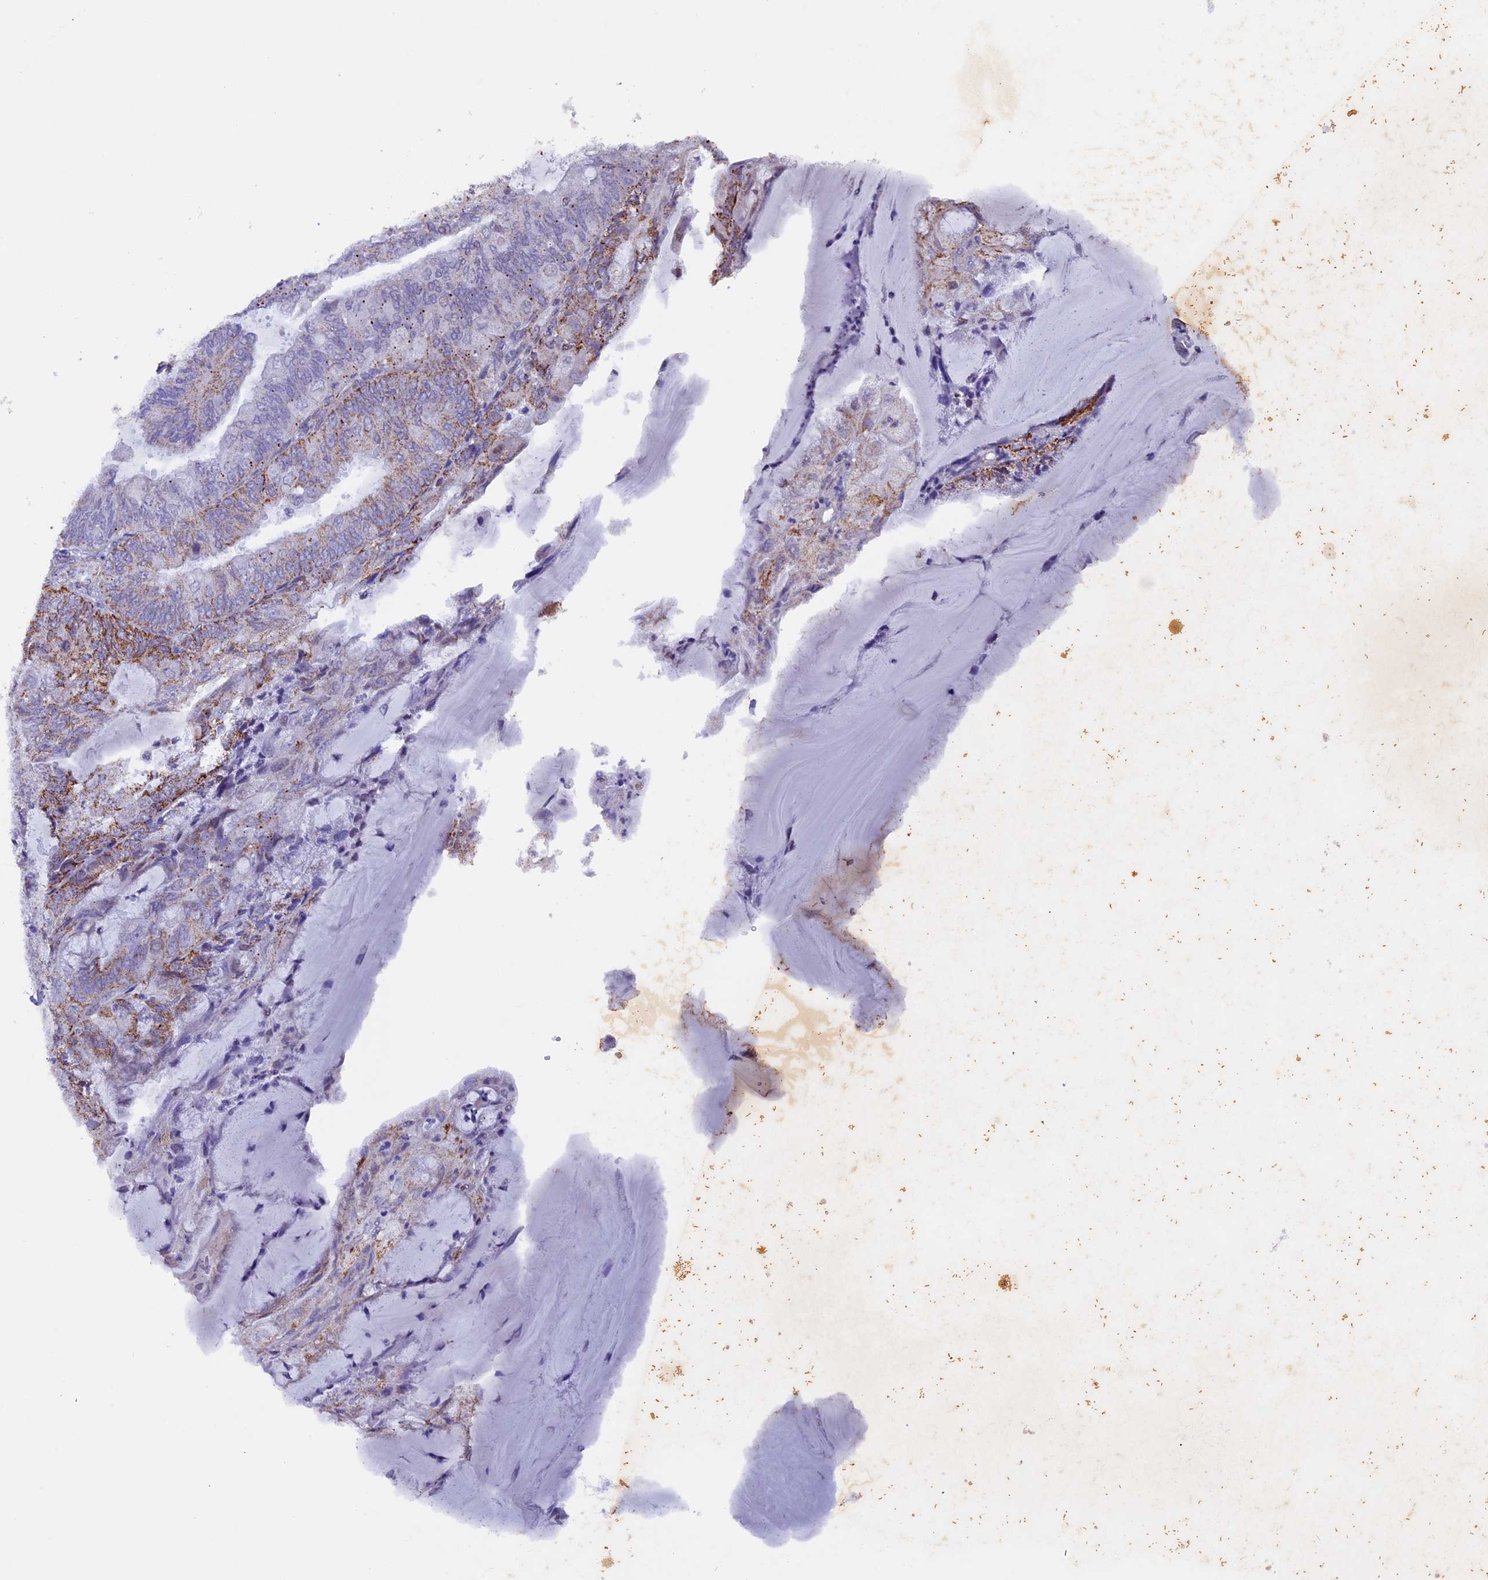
{"staining": {"intensity": "moderate", "quantity": ">75%", "location": "cytoplasmic/membranous"}, "tissue": "endometrial cancer", "cell_type": "Tumor cells", "image_type": "cancer", "snomed": [{"axis": "morphology", "description": "Adenocarcinoma, NOS"}, {"axis": "topography", "description": "Endometrium"}], "caption": "Human endometrial cancer (adenocarcinoma) stained for a protein (brown) reveals moderate cytoplasmic/membranous positive staining in about >75% of tumor cells.", "gene": "TFAM", "patient": {"sex": "female", "age": 81}}